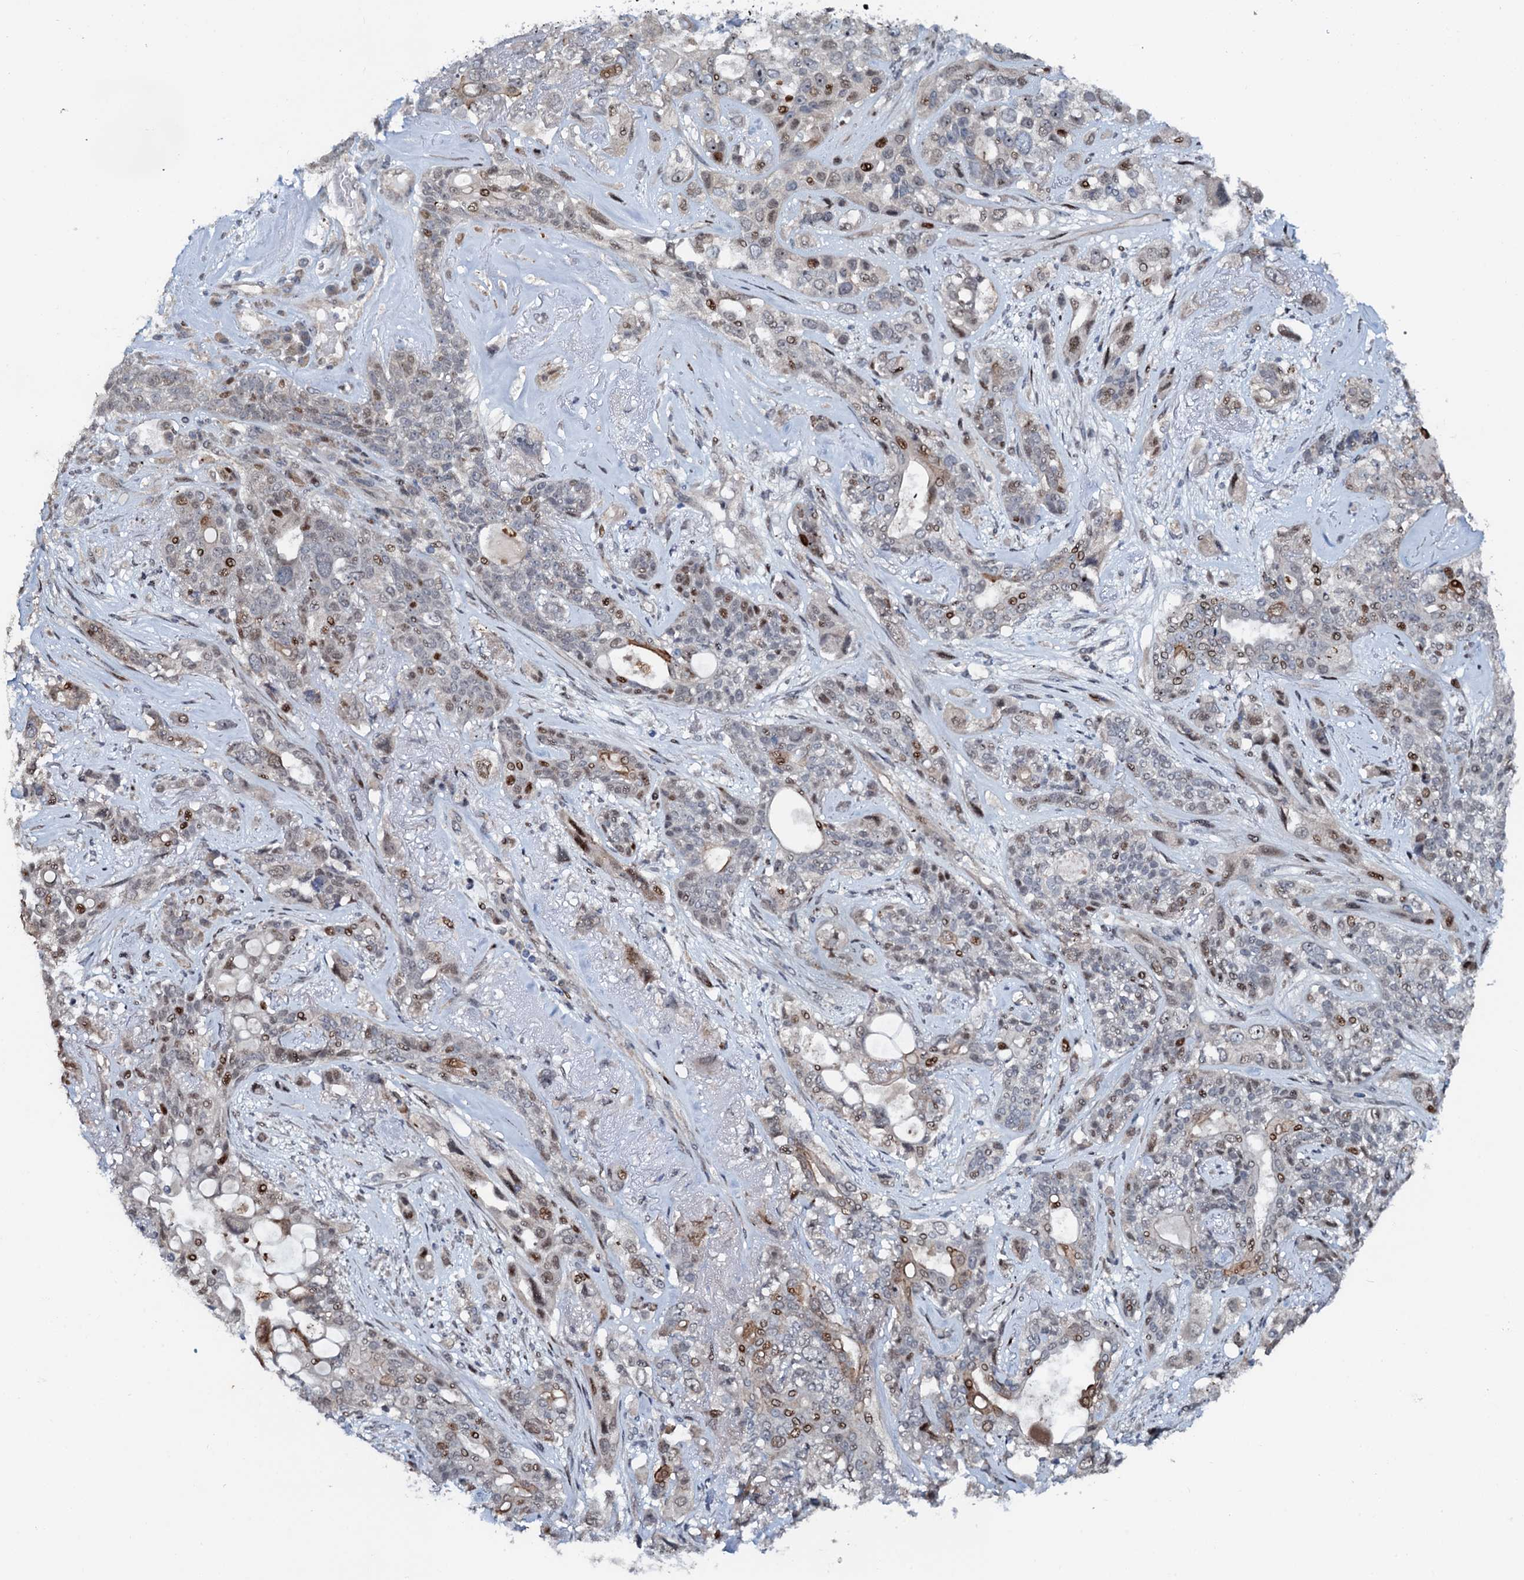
{"staining": {"intensity": "moderate", "quantity": "<25%", "location": "nuclear"}, "tissue": "lung cancer", "cell_type": "Tumor cells", "image_type": "cancer", "snomed": [{"axis": "morphology", "description": "Squamous cell carcinoma, NOS"}, {"axis": "topography", "description": "Lung"}], "caption": "The photomicrograph shows immunohistochemical staining of squamous cell carcinoma (lung). There is moderate nuclear positivity is seen in about <25% of tumor cells.", "gene": "ATOSA", "patient": {"sex": "female", "age": 70}}